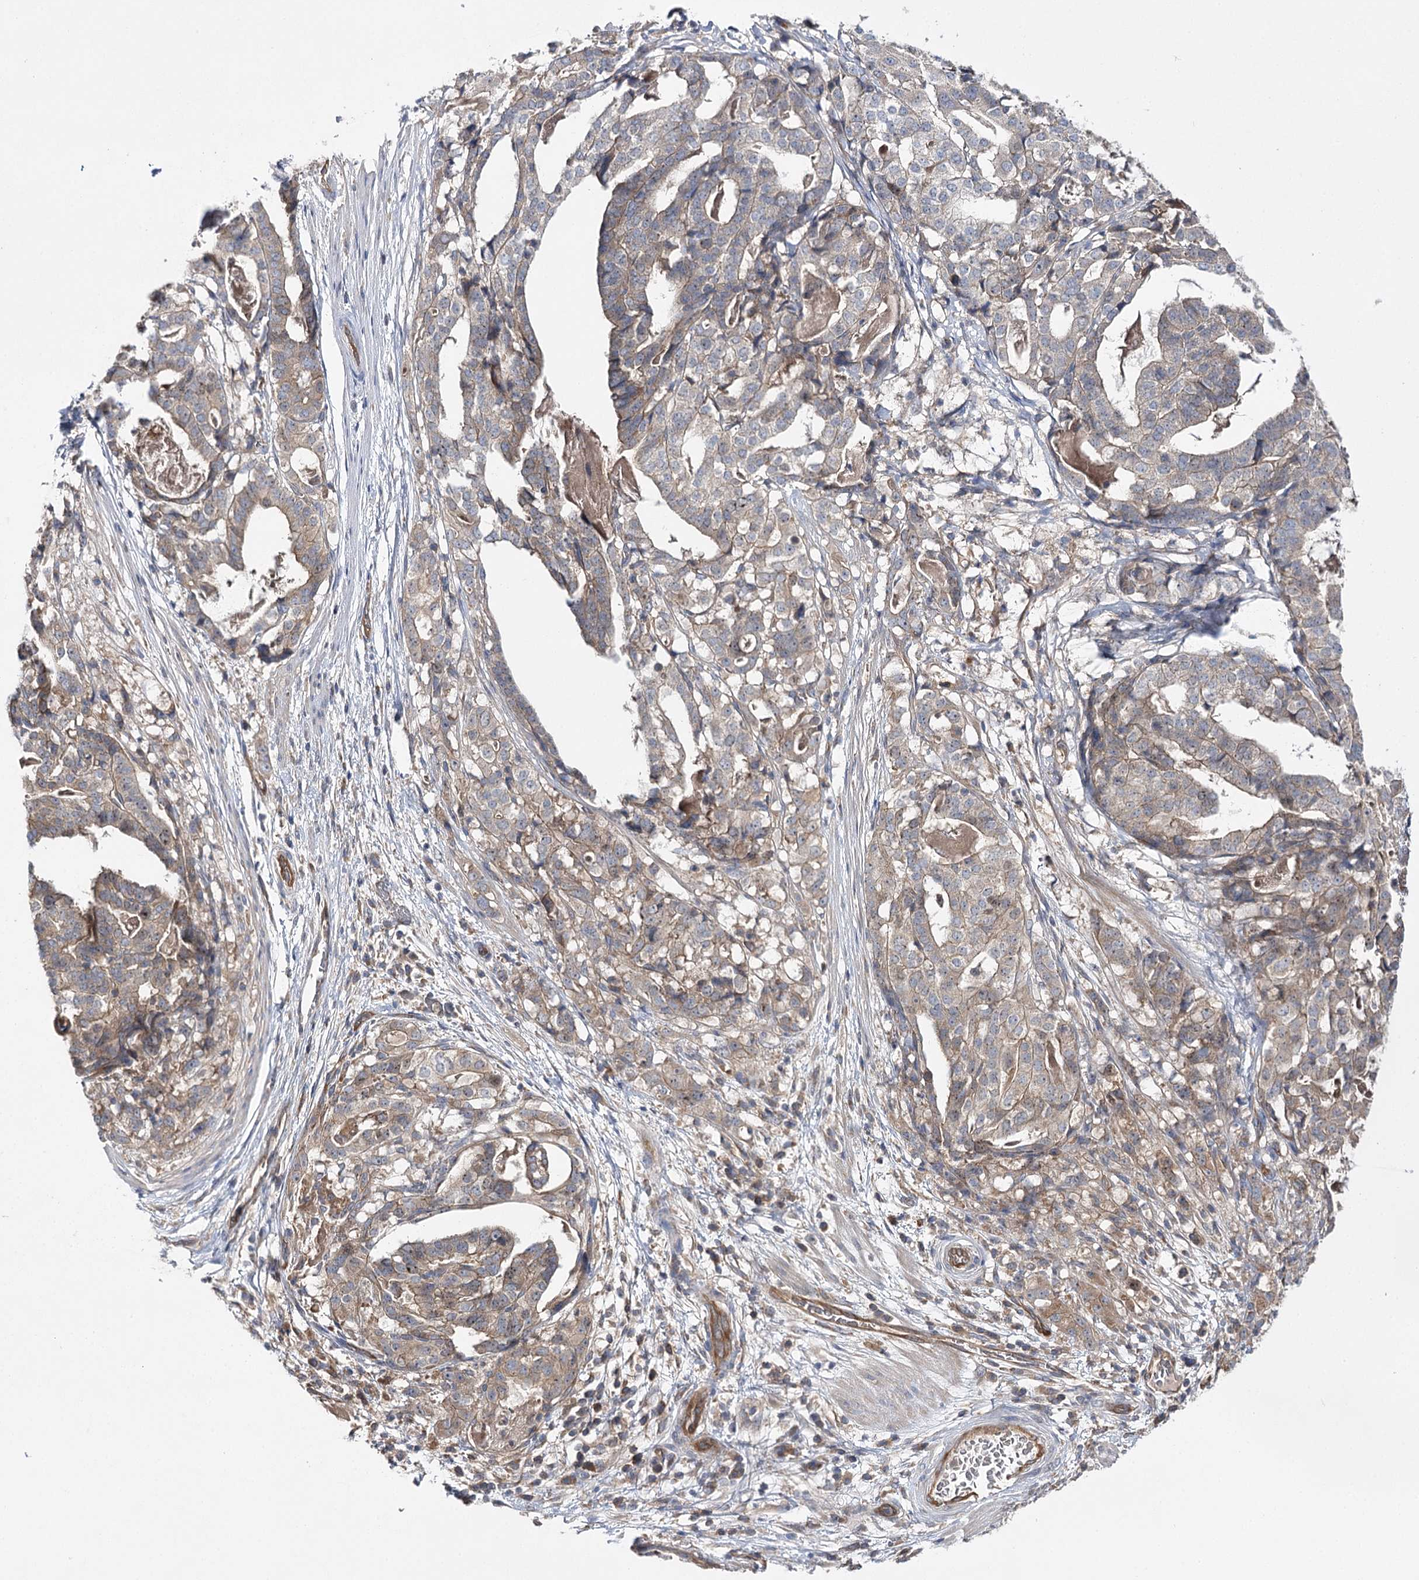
{"staining": {"intensity": "weak", "quantity": ">75%", "location": "cytoplasmic/membranous"}, "tissue": "stomach cancer", "cell_type": "Tumor cells", "image_type": "cancer", "snomed": [{"axis": "morphology", "description": "Adenocarcinoma, NOS"}, {"axis": "topography", "description": "Stomach"}], "caption": "Immunohistochemistry (IHC) micrograph of human adenocarcinoma (stomach) stained for a protein (brown), which shows low levels of weak cytoplasmic/membranous expression in about >75% of tumor cells.", "gene": "BCR", "patient": {"sex": "male", "age": 48}}